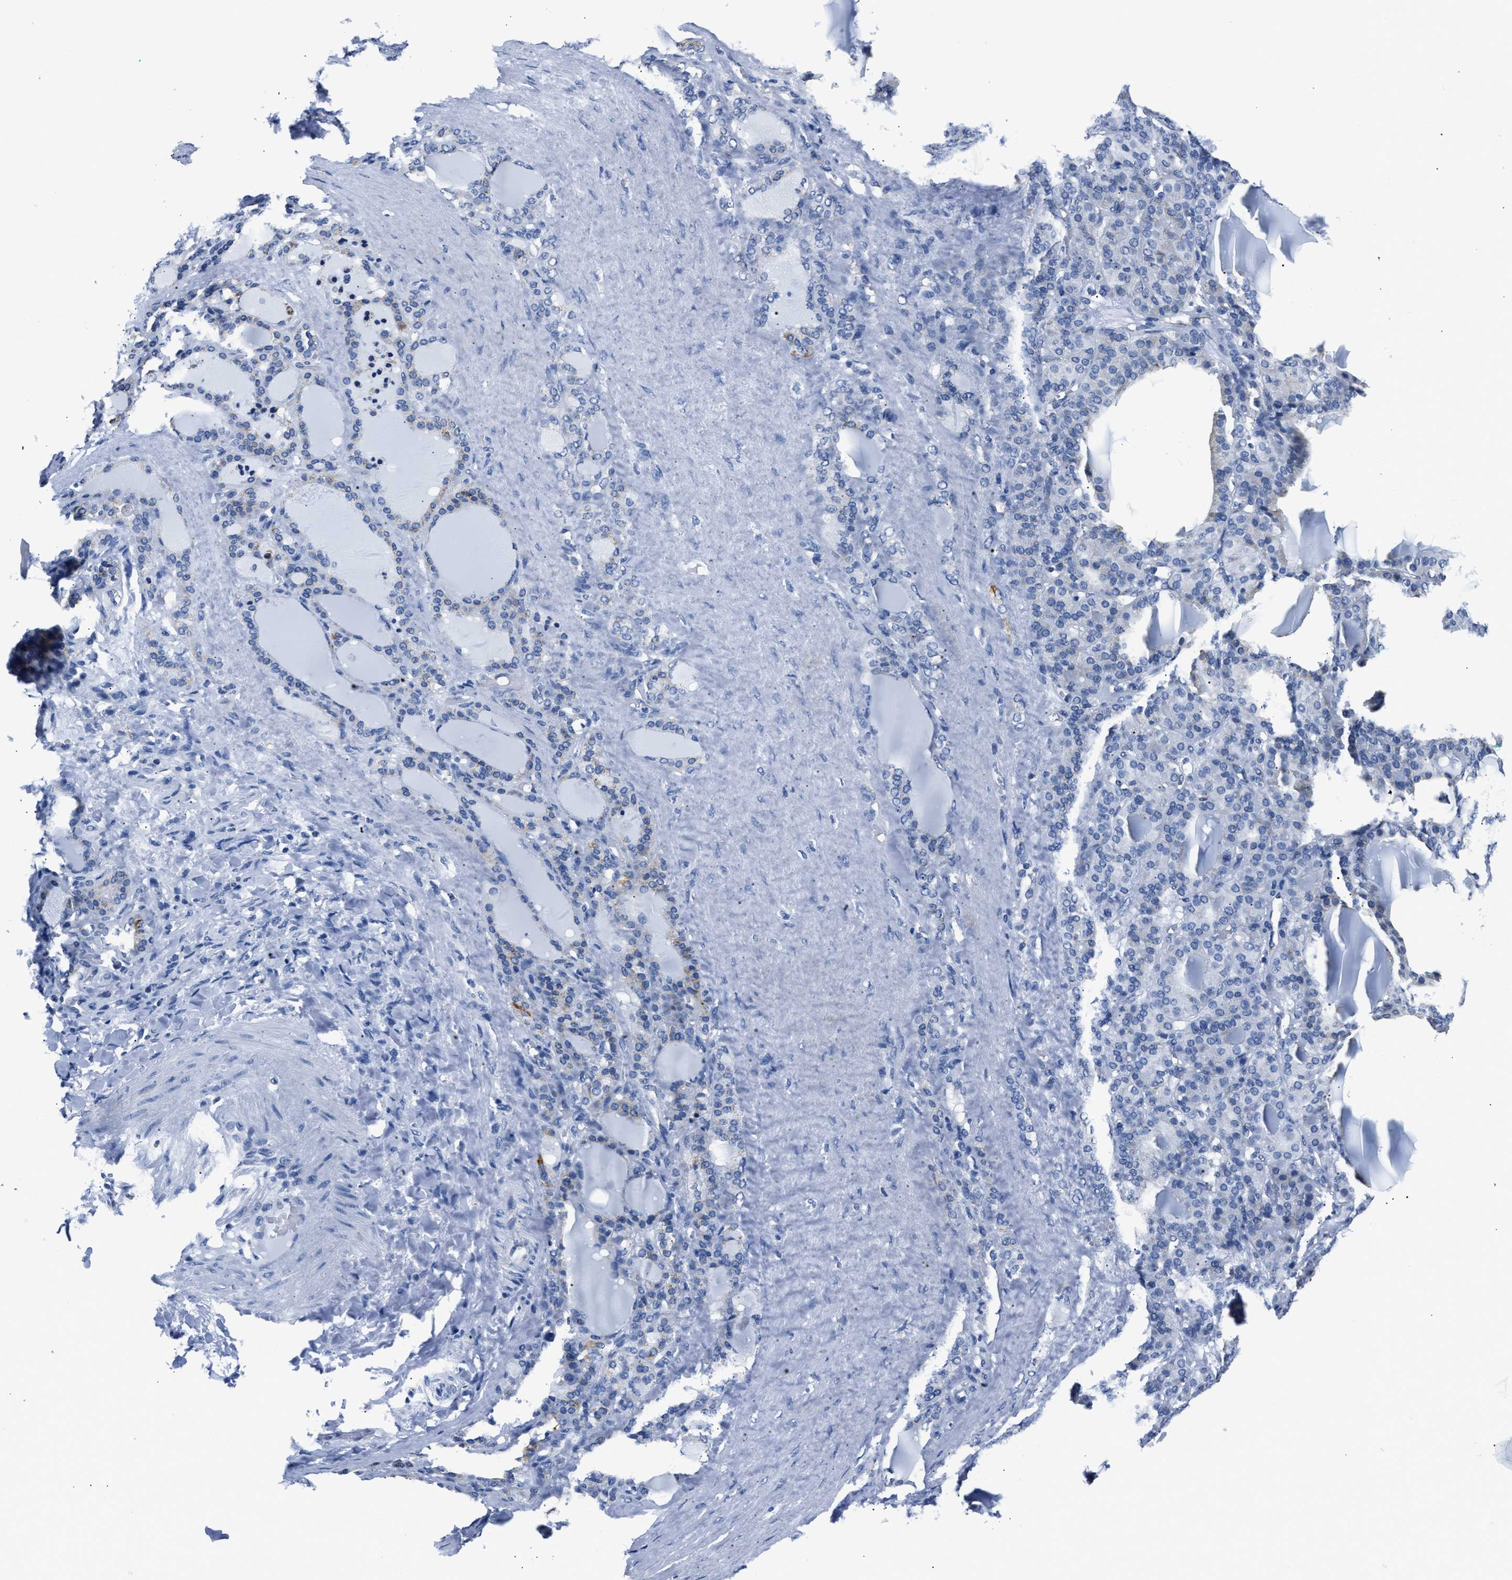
{"staining": {"intensity": "negative", "quantity": "none", "location": "none"}, "tissue": "thyroid gland", "cell_type": "Glandular cells", "image_type": "normal", "snomed": [{"axis": "morphology", "description": "Normal tissue, NOS"}, {"axis": "topography", "description": "Thyroid gland"}], "caption": "An image of thyroid gland stained for a protein displays no brown staining in glandular cells. (Stains: DAB (3,3'-diaminobenzidine) immunohistochemistry with hematoxylin counter stain, Microscopy: brightfield microscopy at high magnification).", "gene": "AMACR", "patient": {"sex": "female", "age": 28}}